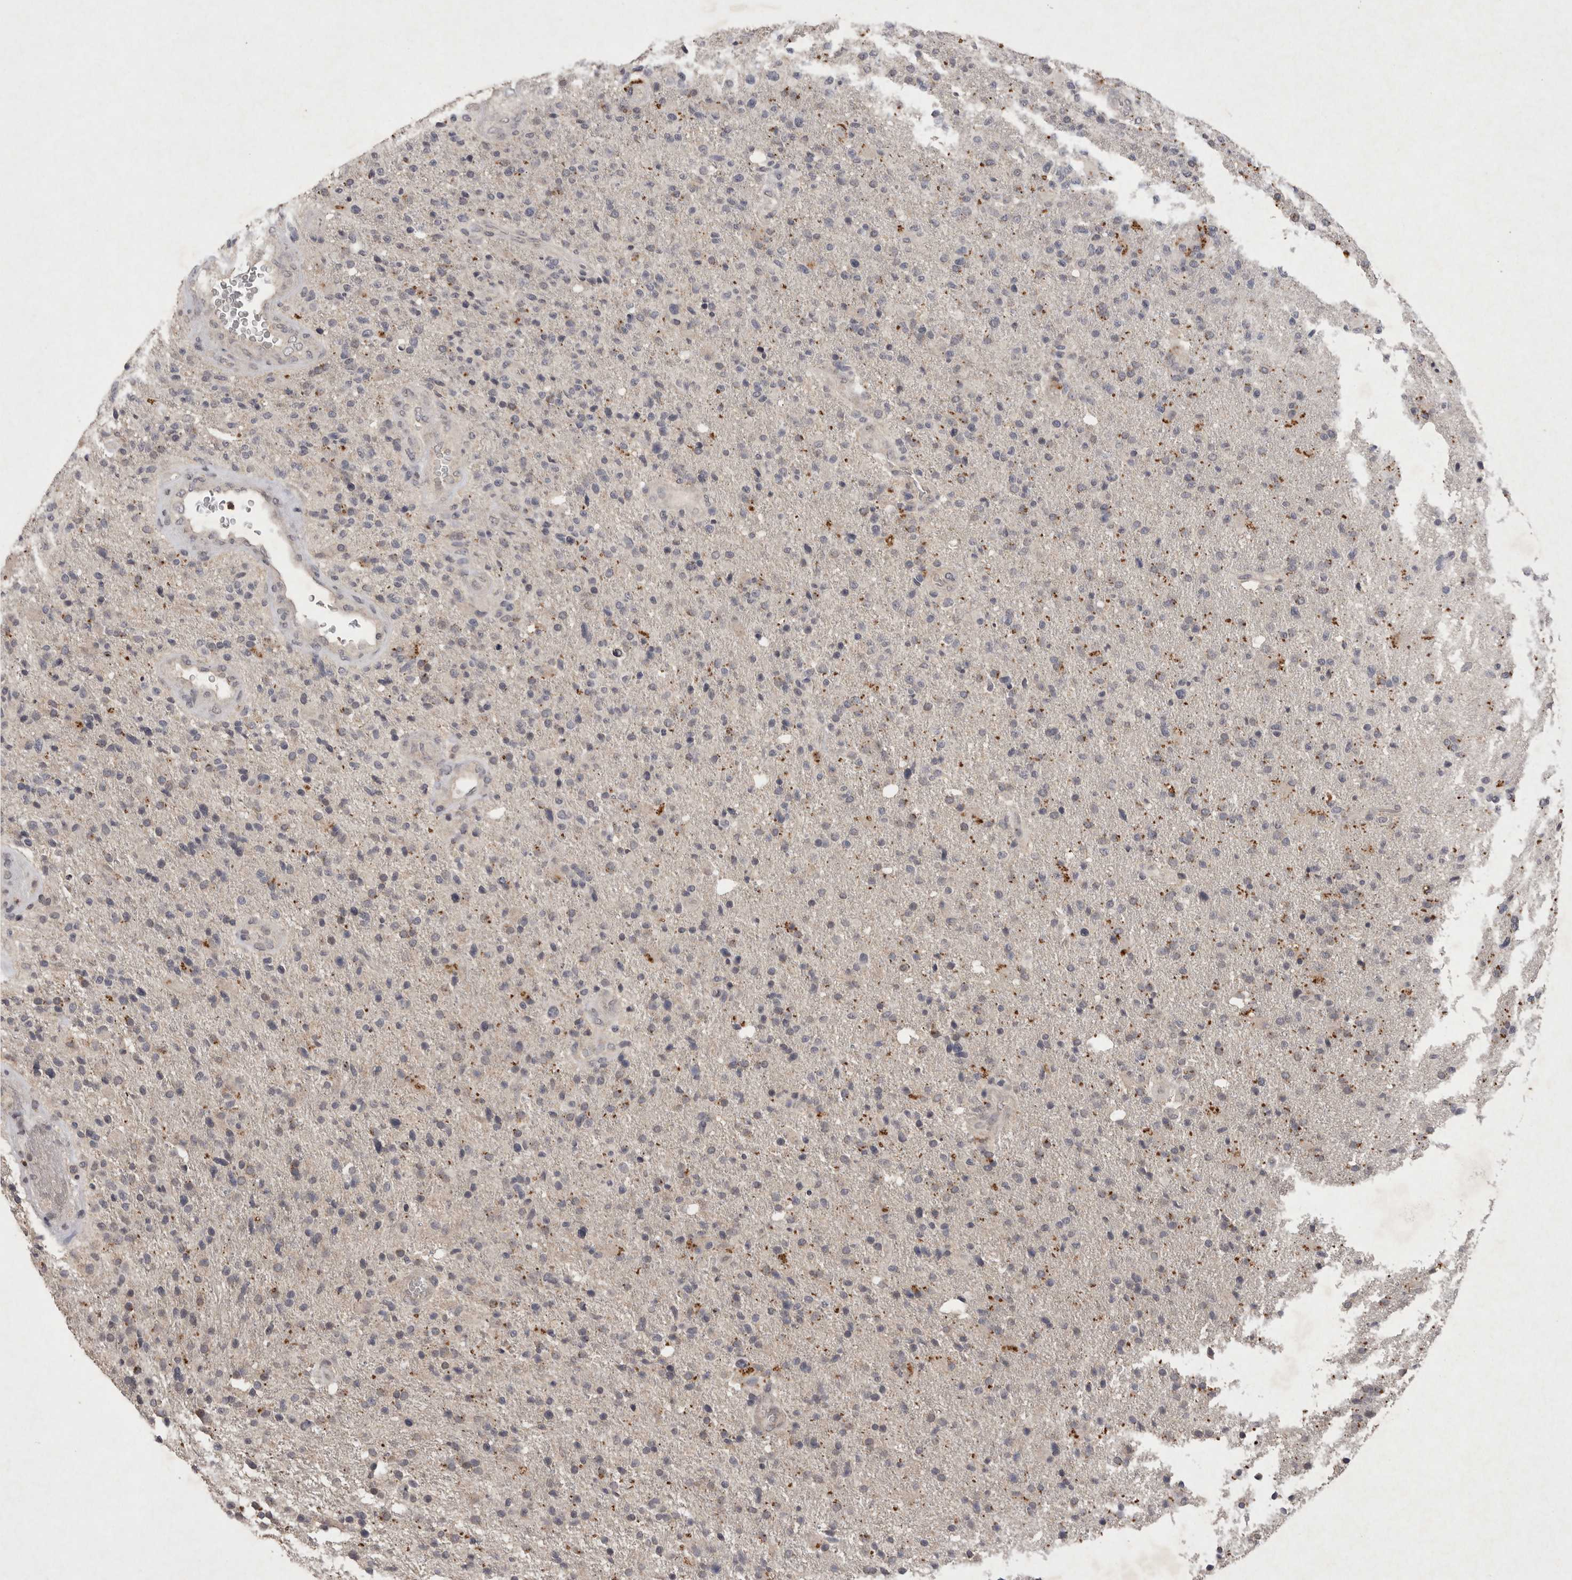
{"staining": {"intensity": "weak", "quantity": "<25%", "location": "cytoplasmic/membranous"}, "tissue": "glioma", "cell_type": "Tumor cells", "image_type": "cancer", "snomed": [{"axis": "morphology", "description": "Glioma, malignant, High grade"}, {"axis": "topography", "description": "Brain"}], "caption": "Immunohistochemical staining of human malignant high-grade glioma displays no significant positivity in tumor cells. (DAB (3,3'-diaminobenzidine) IHC visualized using brightfield microscopy, high magnification).", "gene": "APLNR", "patient": {"sex": "male", "age": 72}}